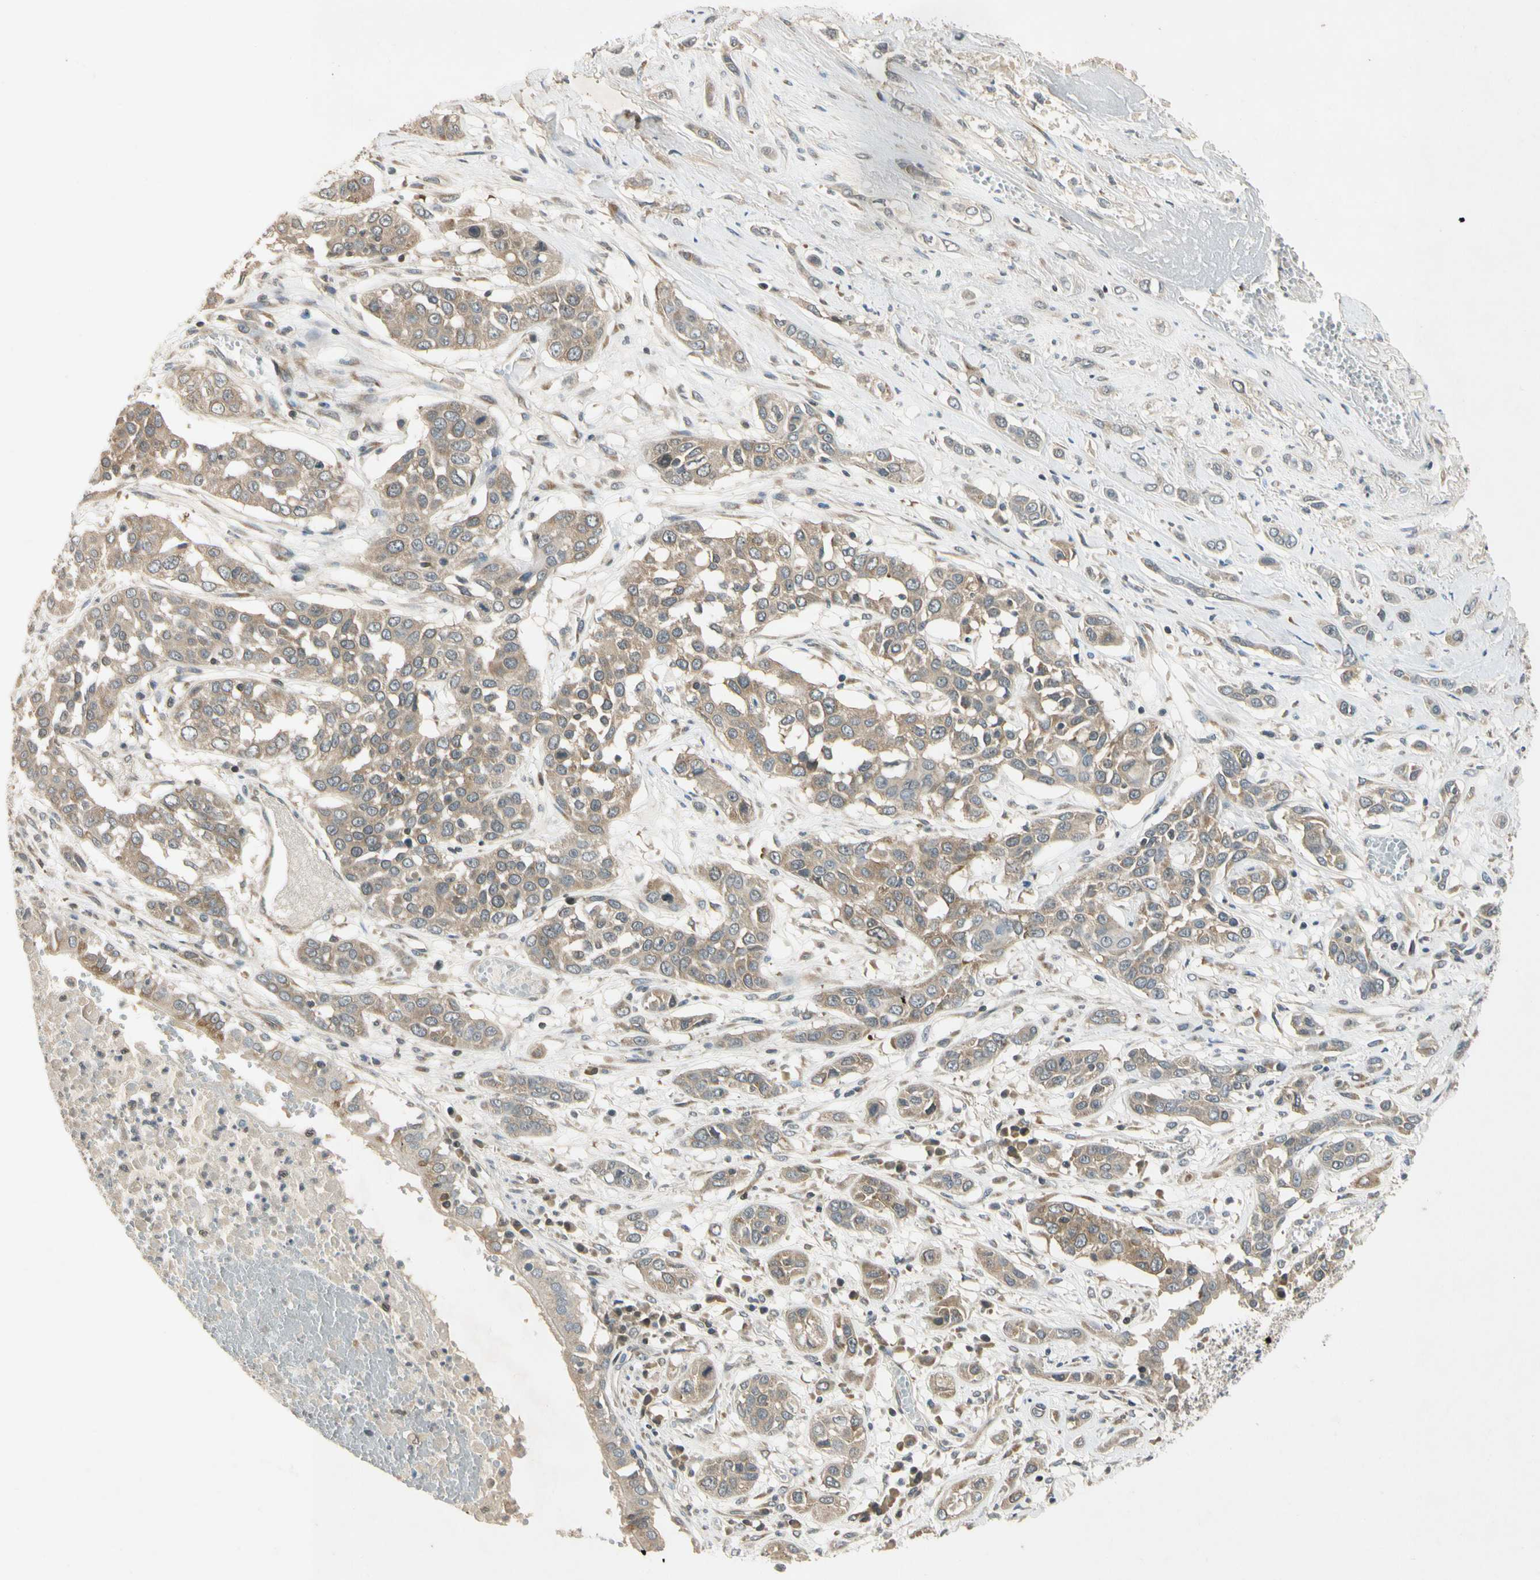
{"staining": {"intensity": "moderate", "quantity": ">75%", "location": "cytoplasmic/membranous"}, "tissue": "lung cancer", "cell_type": "Tumor cells", "image_type": "cancer", "snomed": [{"axis": "morphology", "description": "Squamous cell carcinoma, NOS"}, {"axis": "topography", "description": "Lung"}], "caption": "This is a micrograph of immunohistochemistry (IHC) staining of squamous cell carcinoma (lung), which shows moderate expression in the cytoplasmic/membranous of tumor cells.", "gene": "RPS6KB2", "patient": {"sex": "male", "age": 71}}